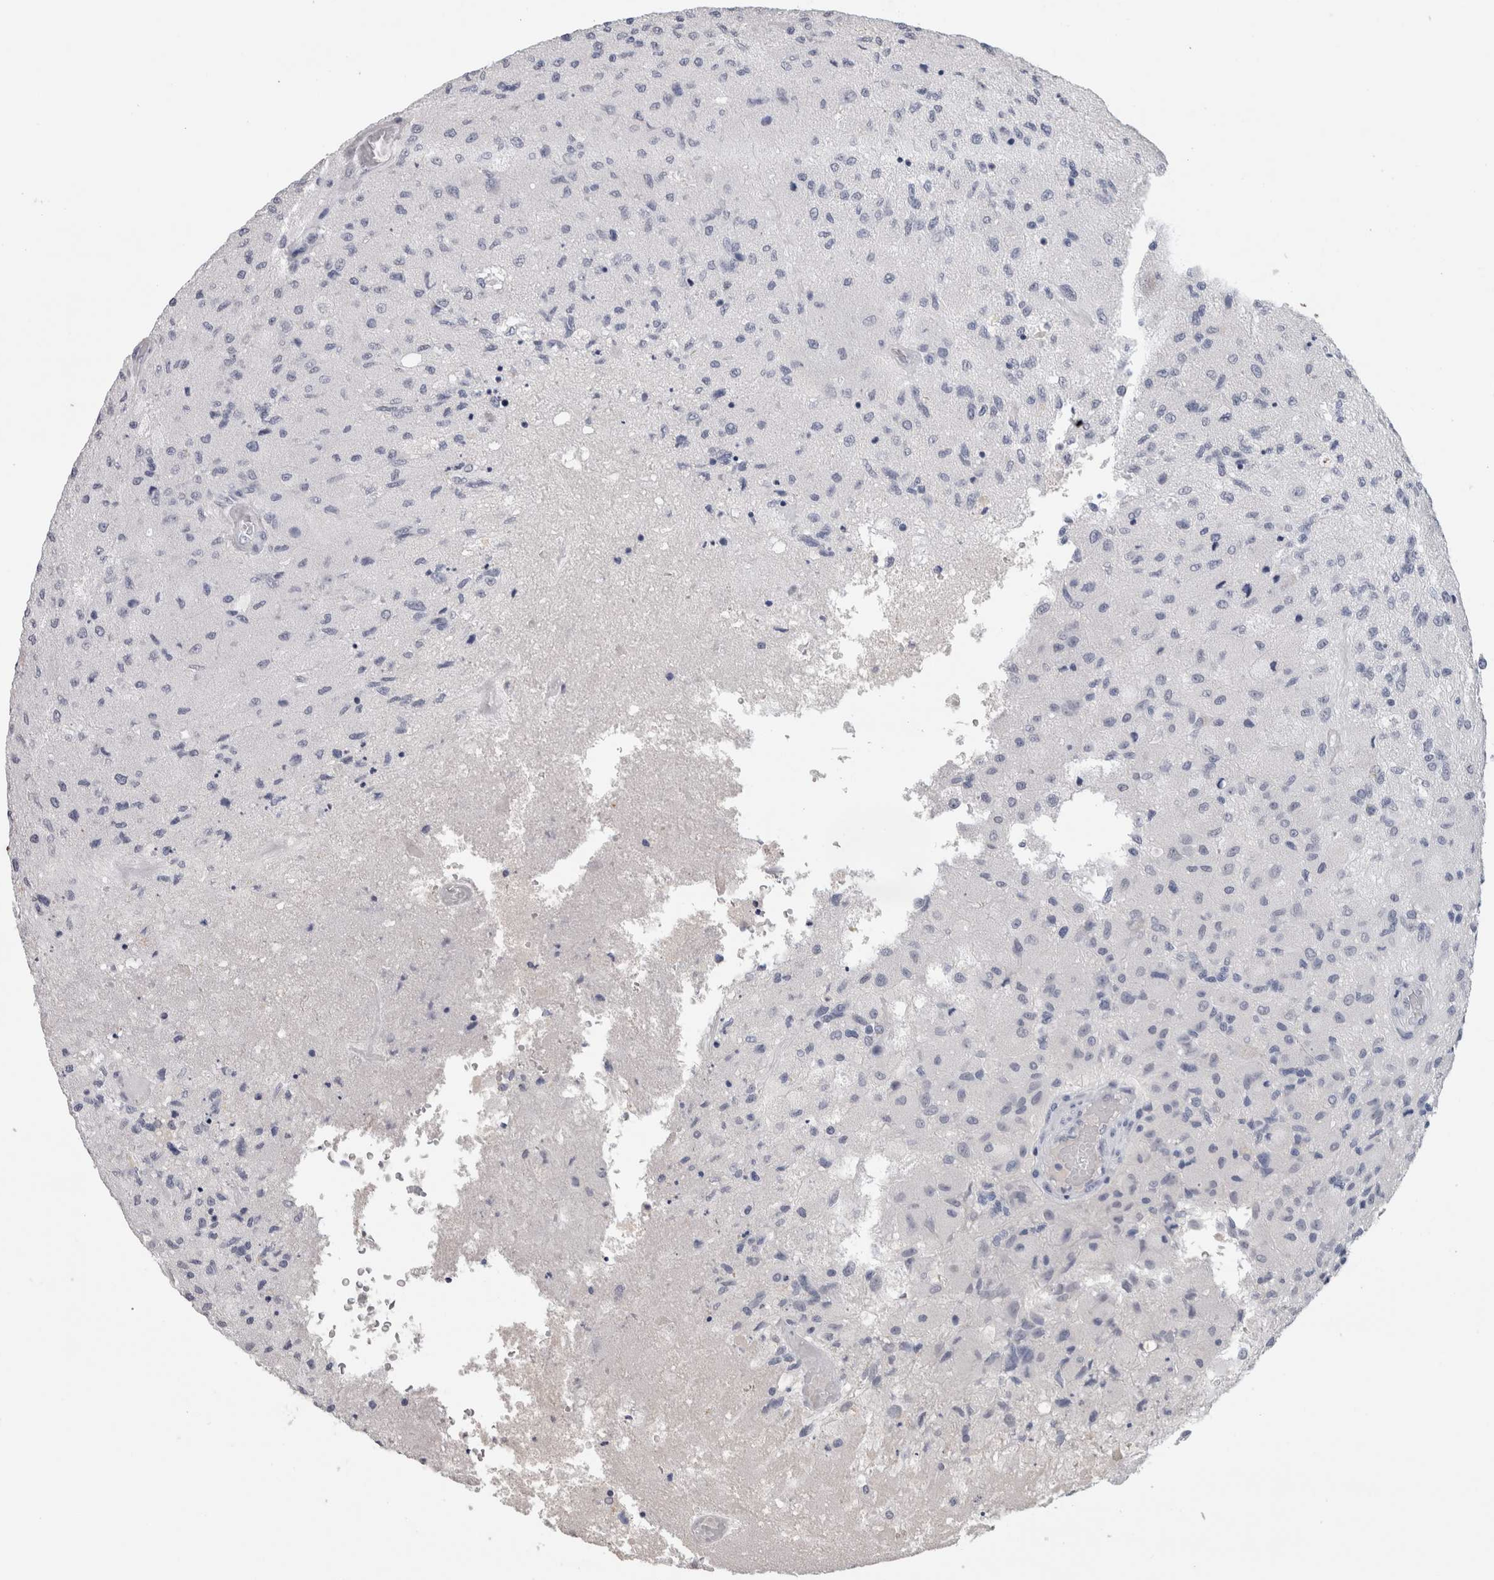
{"staining": {"intensity": "negative", "quantity": "none", "location": "none"}, "tissue": "glioma", "cell_type": "Tumor cells", "image_type": "cancer", "snomed": [{"axis": "morphology", "description": "Normal tissue, NOS"}, {"axis": "morphology", "description": "Glioma, malignant, High grade"}, {"axis": "topography", "description": "Cerebral cortex"}], "caption": "Immunohistochemistry (IHC) micrograph of human glioma stained for a protein (brown), which displays no expression in tumor cells.", "gene": "FABP4", "patient": {"sex": "male", "age": 77}}